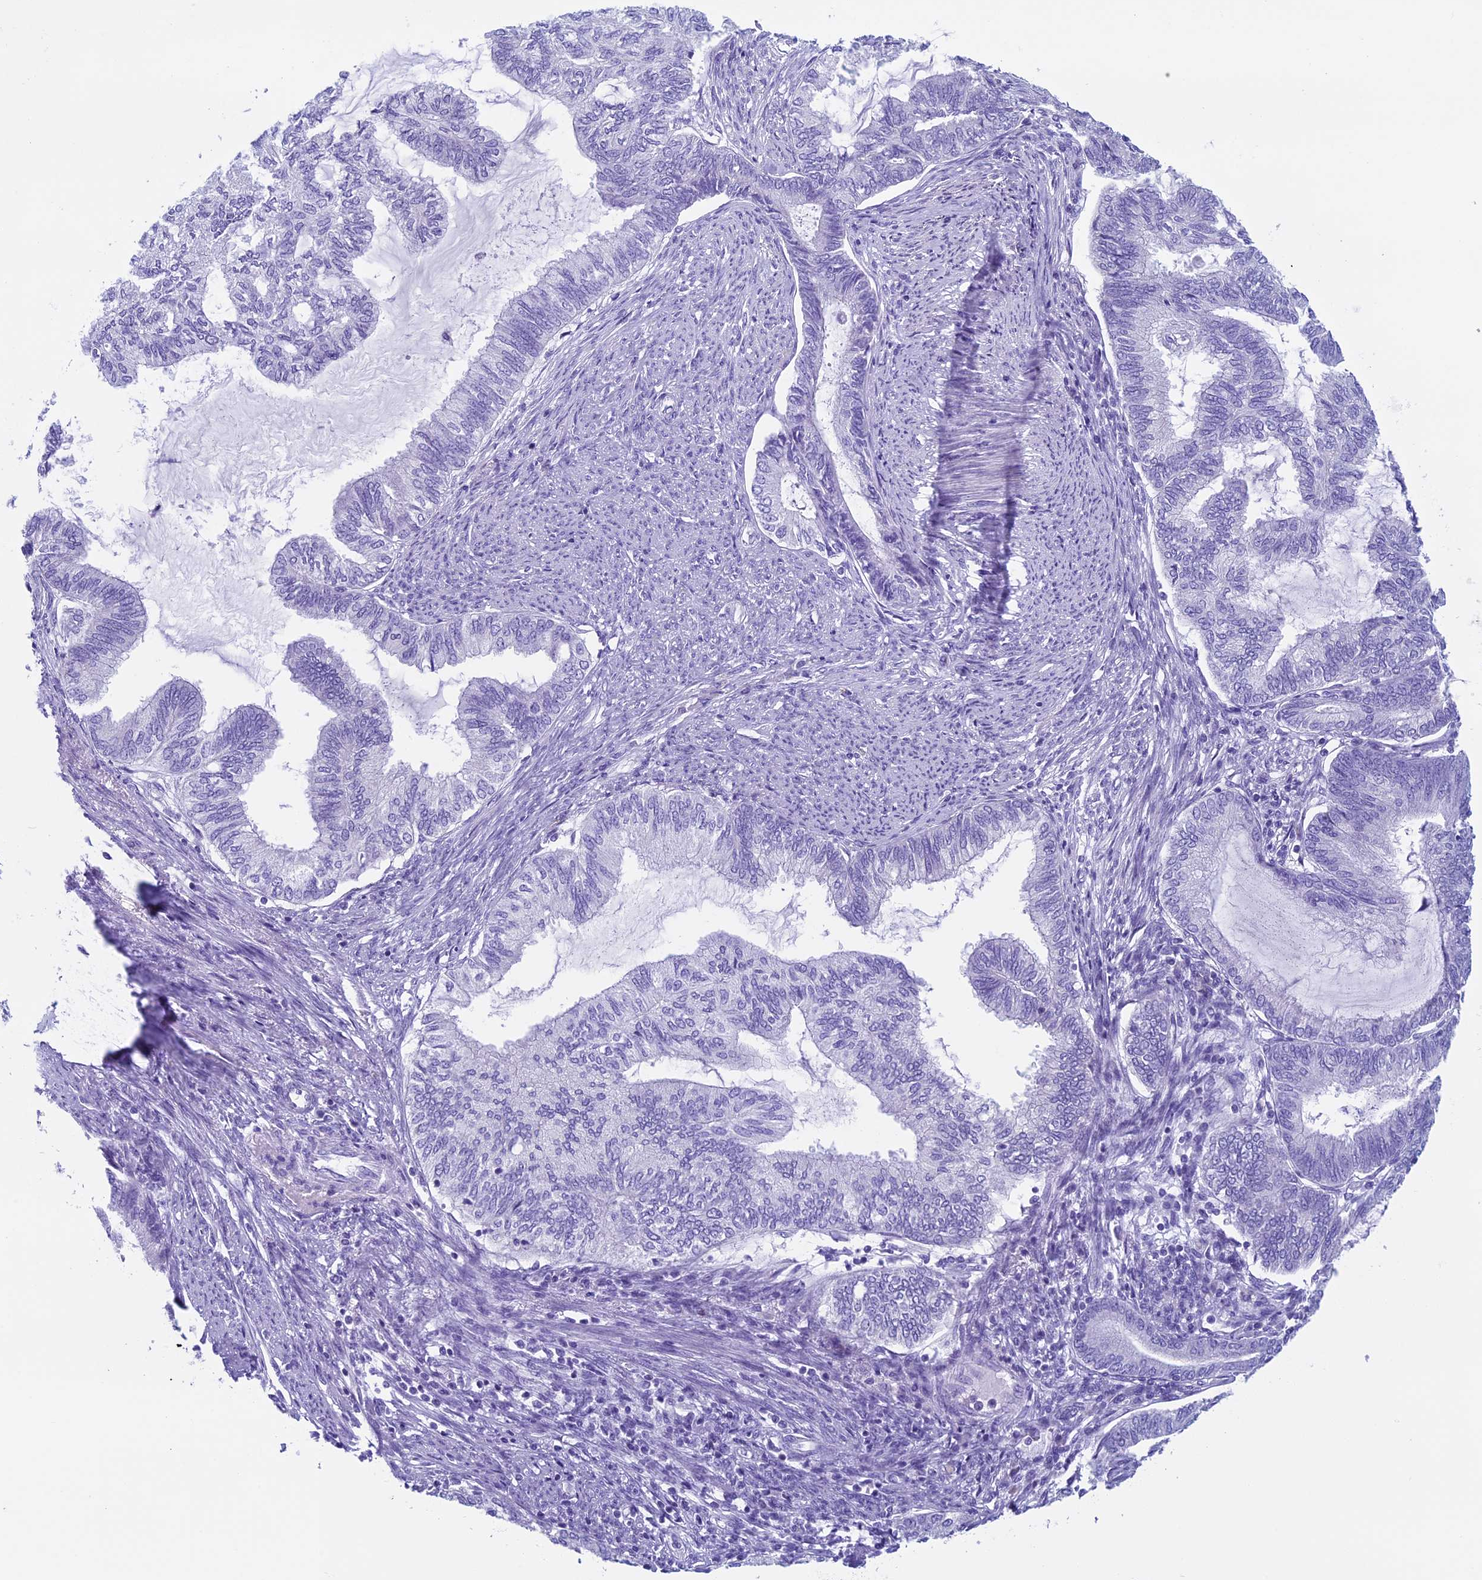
{"staining": {"intensity": "negative", "quantity": "none", "location": "none"}, "tissue": "endometrial cancer", "cell_type": "Tumor cells", "image_type": "cancer", "snomed": [{"axis": "morphology", "description": "Adenocarcinoma, NOS"}, {"axis": "topography", "description": "Endometrium"}], "caption": "The immunohistochemistry (IHC) image has no significant staining in tumor cells of endometrial adenocarcinoma tissue. (DAB (3,3'-diaminobenzidine) IHC visualized using brightfield microscopy, high magnification).", "gene": "ZNF563", "patient": {"sex": "female", "age": 86}}